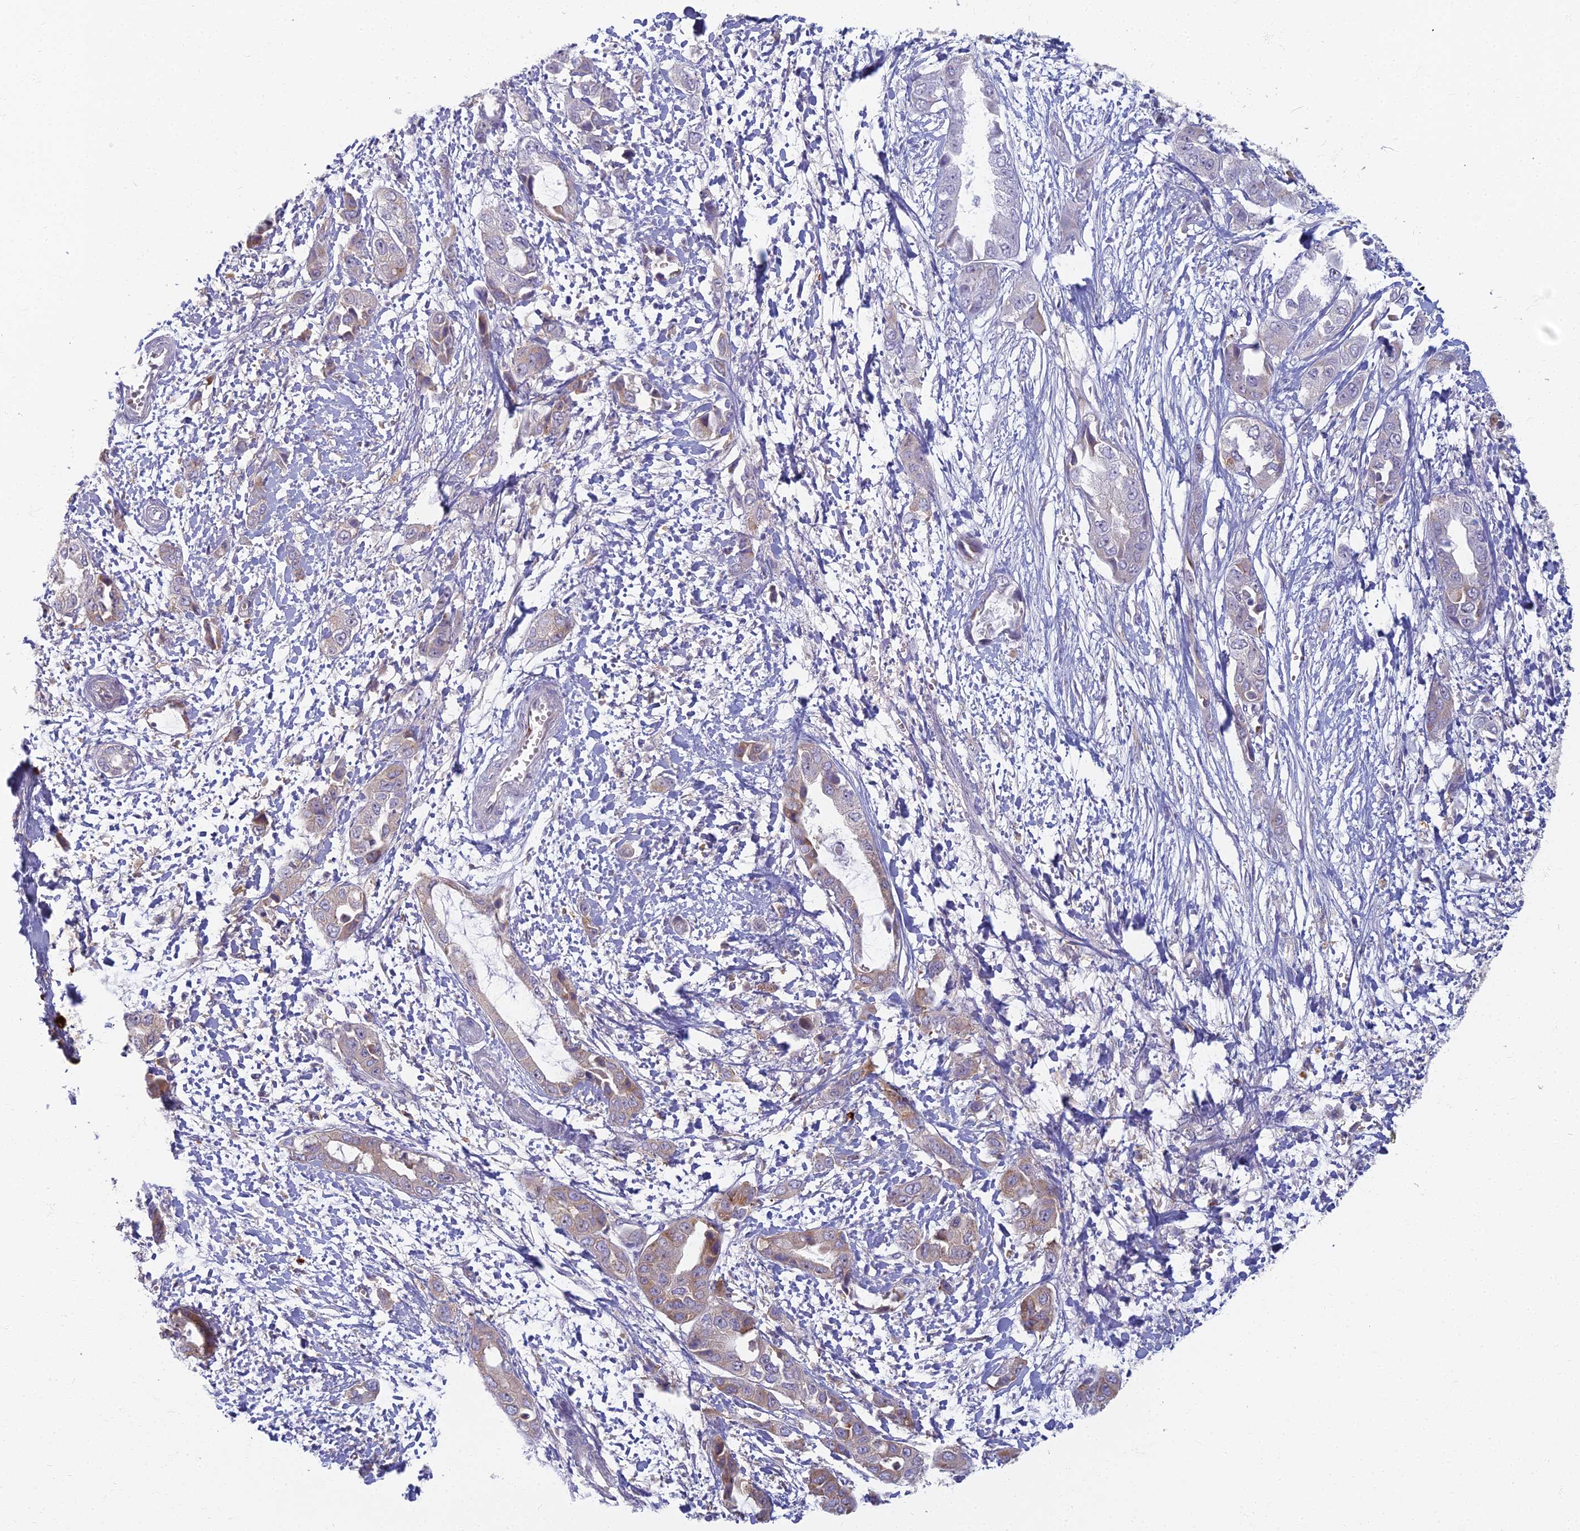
{"staining": {"intensity": "moderate", "quantity": "<25%", "location": "cytoplasmic/membranous"}, "tissue": "liver cancer", "cell_type": "Tumor cells", "image_type": "cancer", "snomed": [{"axis": "morphology", "description": "Cholangiocarcinoma"}, {"axis": "topography", "description": "Liver"}], "caption": "Liver cancer stained for a protein reveals moderate cytoplasmic/membranous positivity in tumor cells.", "gene": "PROX2", "patient": {"sex": "female", "age": 52}}